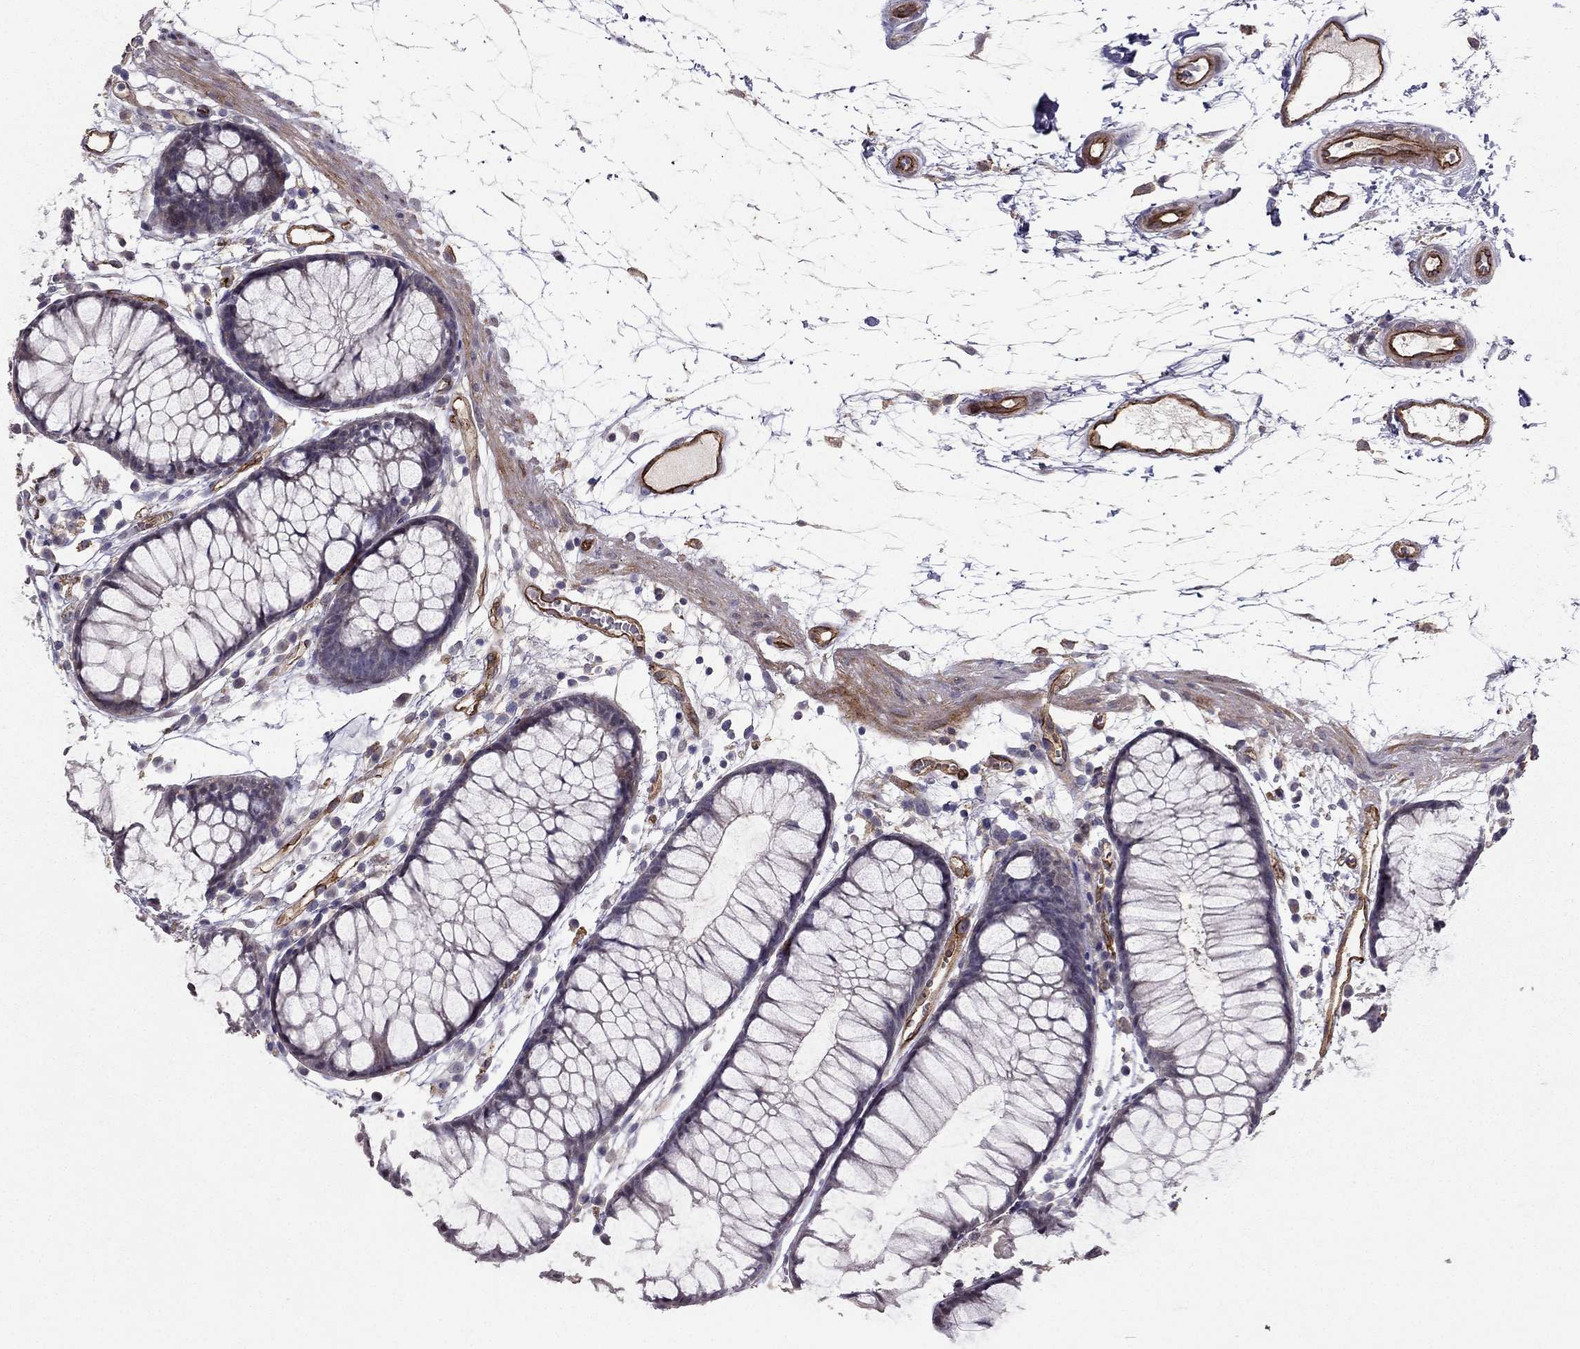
{"staining": {"intensity": "strong", "quantity": ">75%", "location": "cytoplasmic/membranous"}, "tissue": "colon", "cell_type": "Endothelial cells", "image_type": "normal", "snomed": [{"axis": "morphology", "description": "Normal tissue, NOS"}, {"axis": "morphology", "description": "Adenocarcinoma, NOS"}, {"axis": "topography", "description": "Colon"}], "caption": "A brown stain labels strong cytoplasmic/membranous staining of a protein in endothelial cells of normal colon. (DAB IHC with brightfield microscopy, high magnification).", "gene": "RASIP1", "patient": {"sex": "male", "age": 65}}